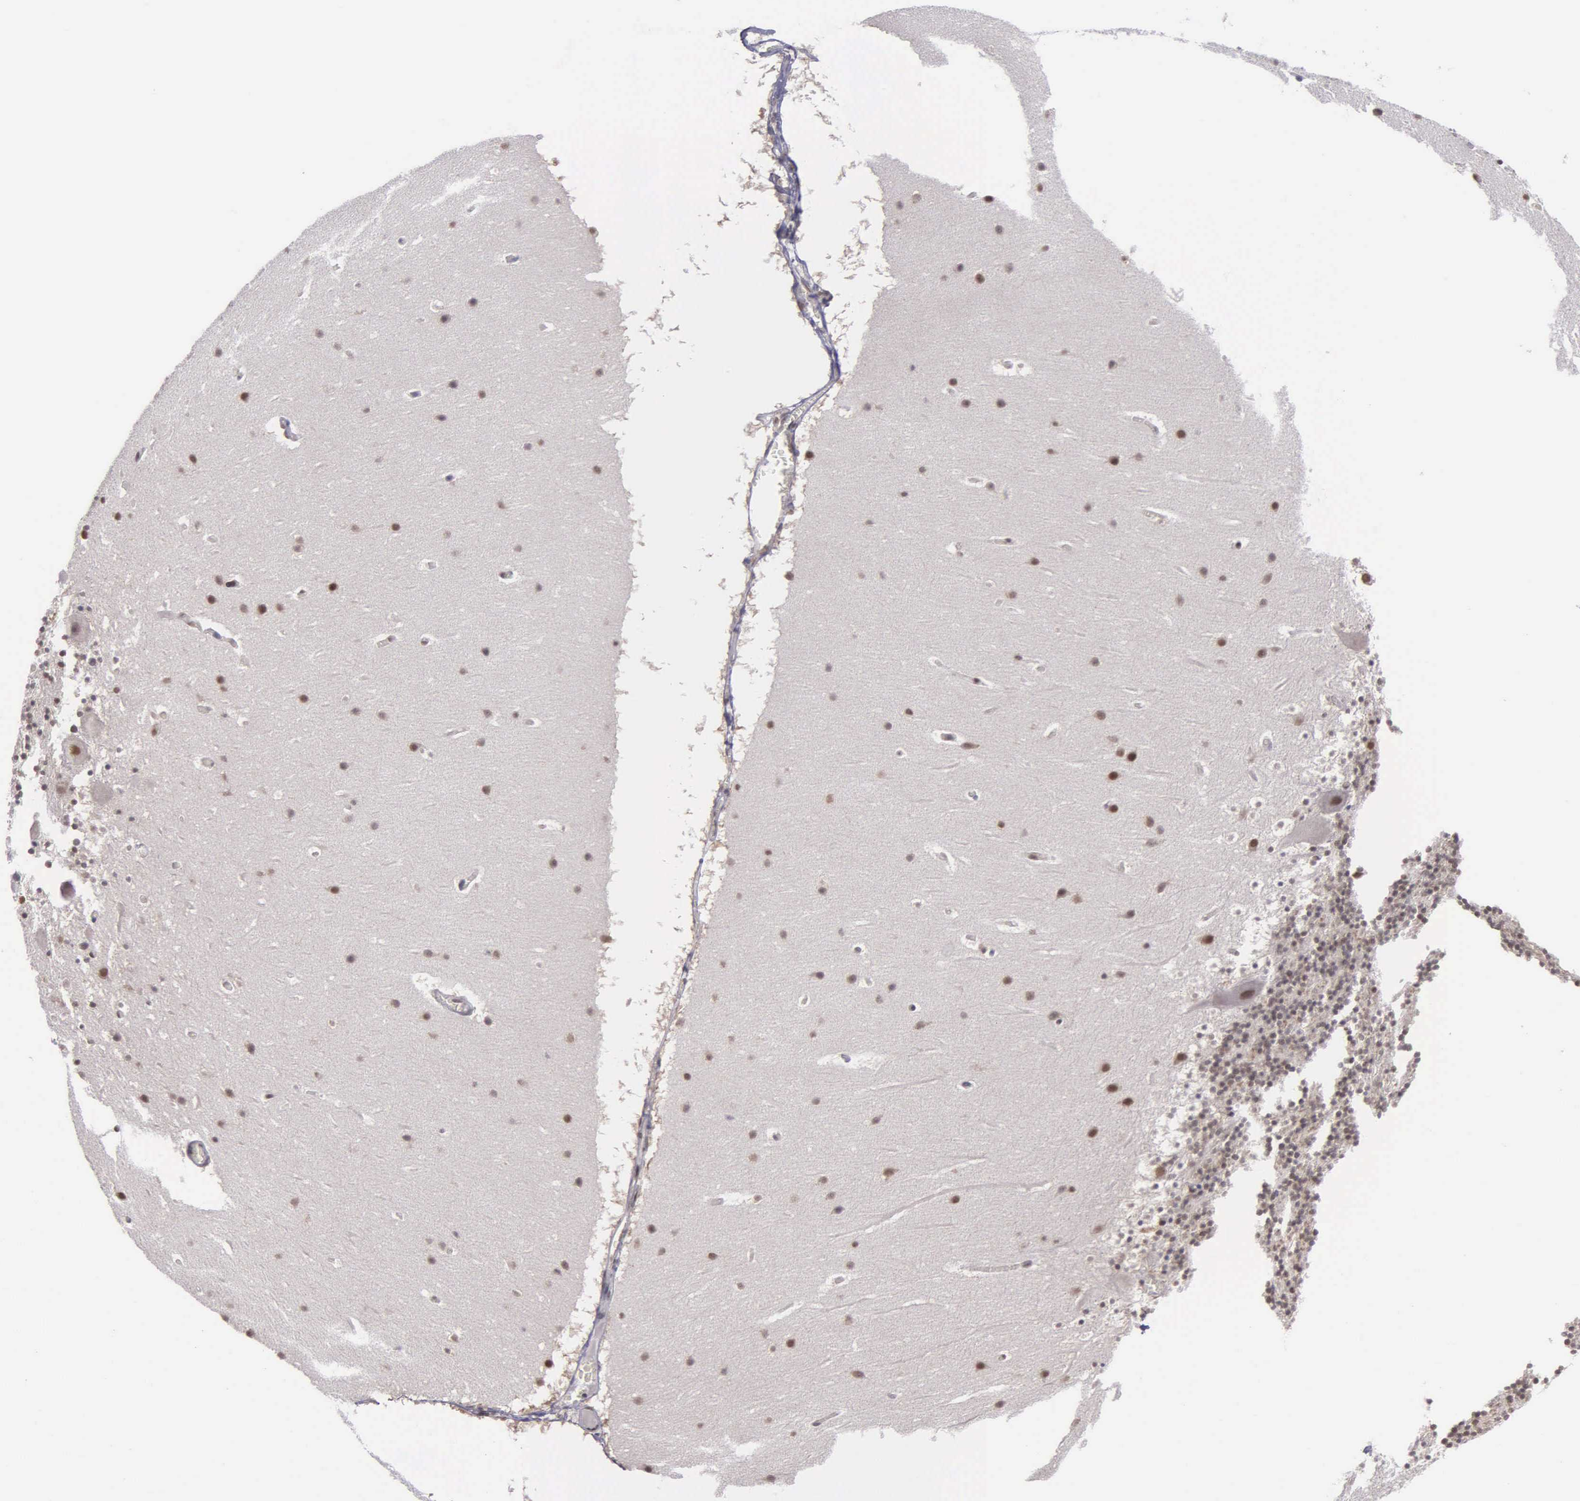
{"staining": {"intensity": "weak", "quantity": "25%-75%", "location": "nuclear"}, "tissue": "cerebellum", "cell_type": "Cells in granular layer", "image_type": "normal", "snomed": [{"axis": "morphology", "description": "Normal tissue, NOS"}, {"axis": "topography", "description": "Cerebellum"}], "caption": "High-power microscopy captured an immunohistochemistry histopathology image of benign cerebellum, revealing weak nuclear expression in approximately 25%-75% of cells in granular layer.", "gene": "UBR7", "patient": {"sex": "male", "age": 45}}